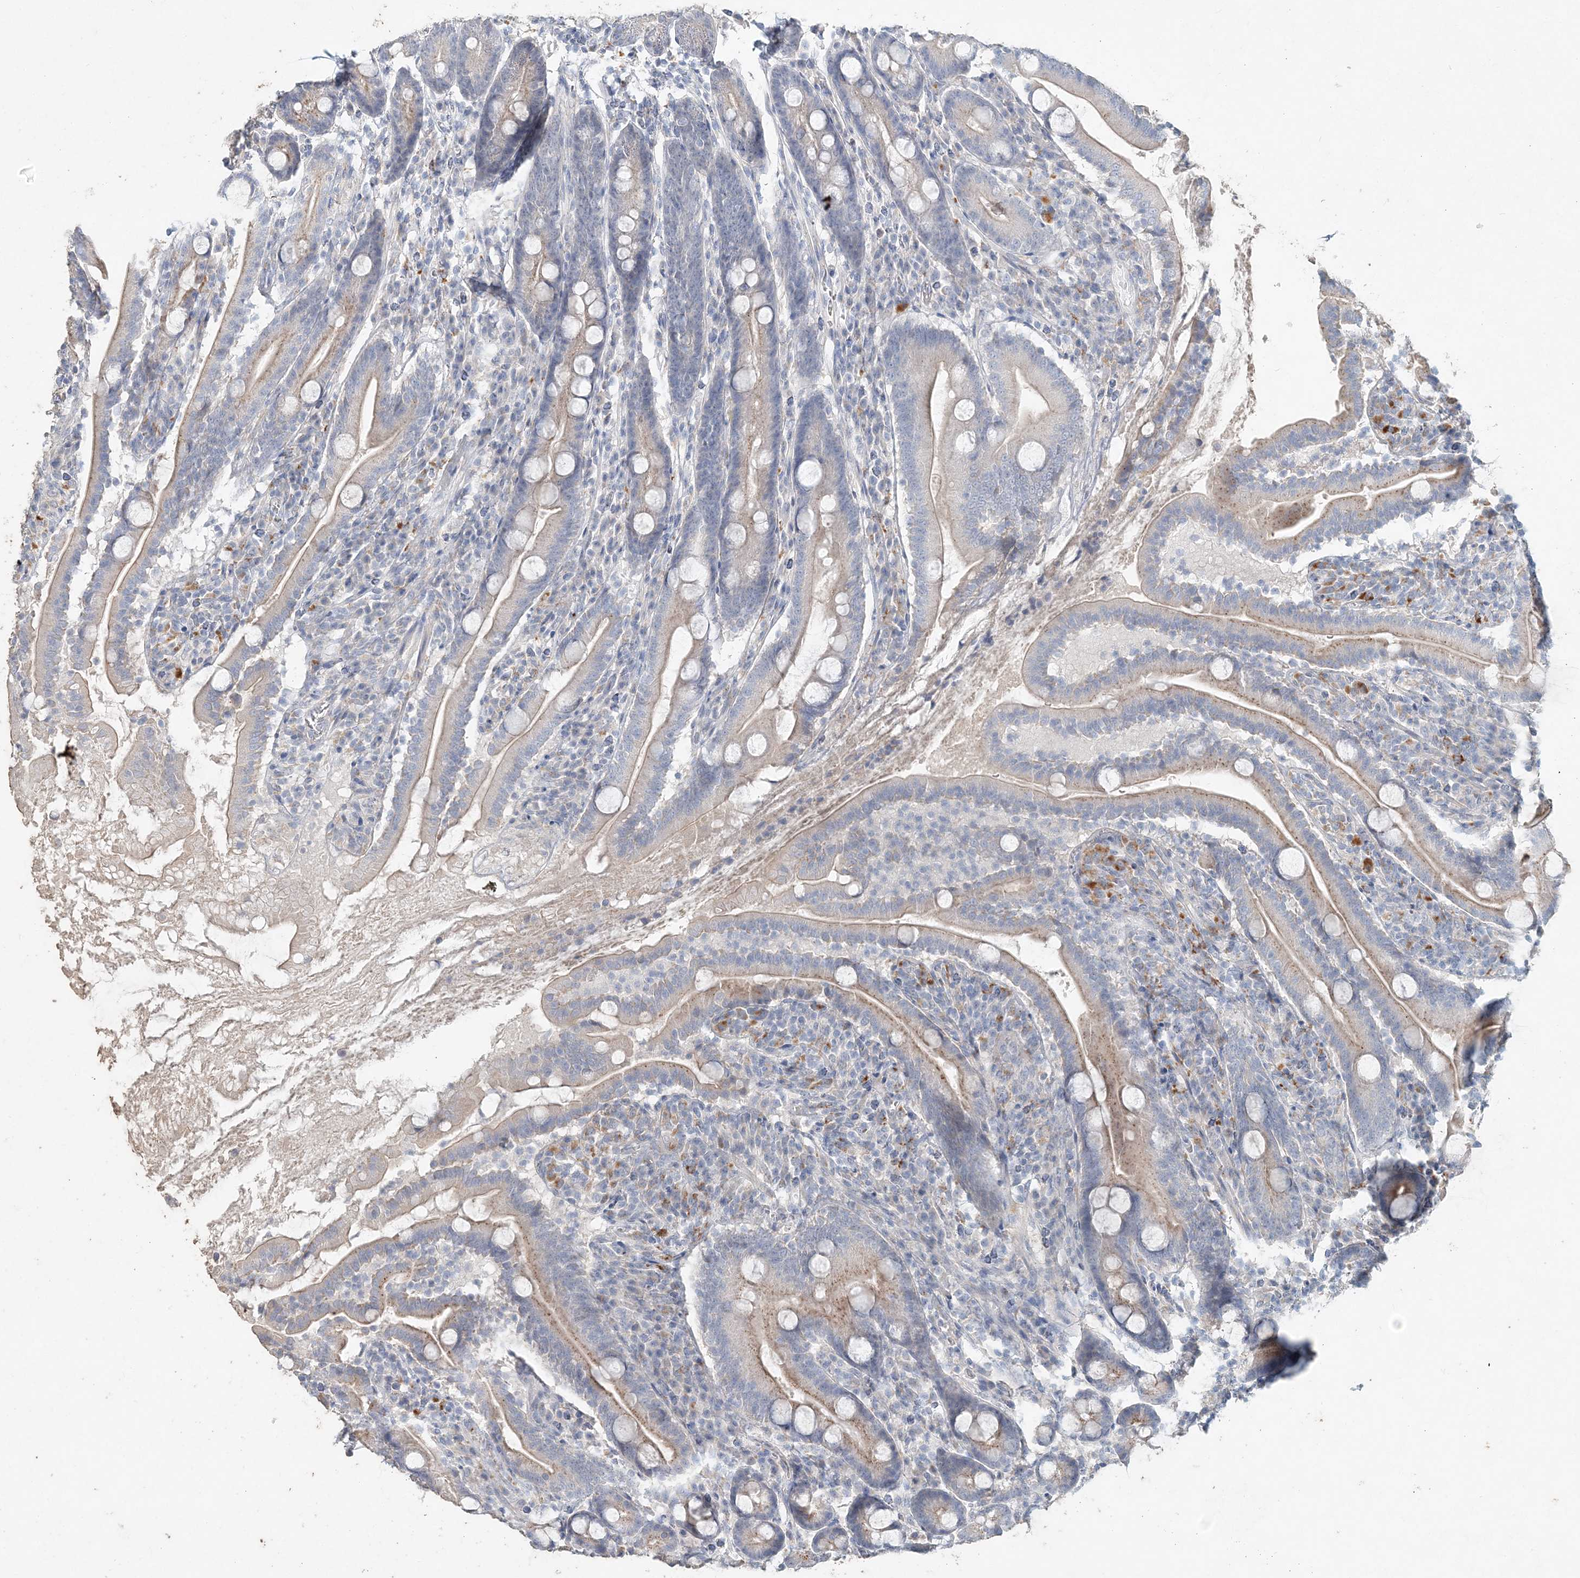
{"staining": {"intensity": "weak", "quantity": ">75%", "location": "cytoplasmic/membranous"}, "tissue": "duodenum", "cell_type": "Glandular cells", "image_type": "normal", "snomed": [{"axis": "morphology", "description": "Normal tissue, NOS"}, {"axis": "topography", "description": "Duodenum"}], "caption": "Immunohistochemical staining of benign duodenum shows low levels of weak cytoplasmic/membranous staining in approximately >75% of glandular cells.", "gene": "DNAH5", "patient": {"sex": "male", "age": 35}}